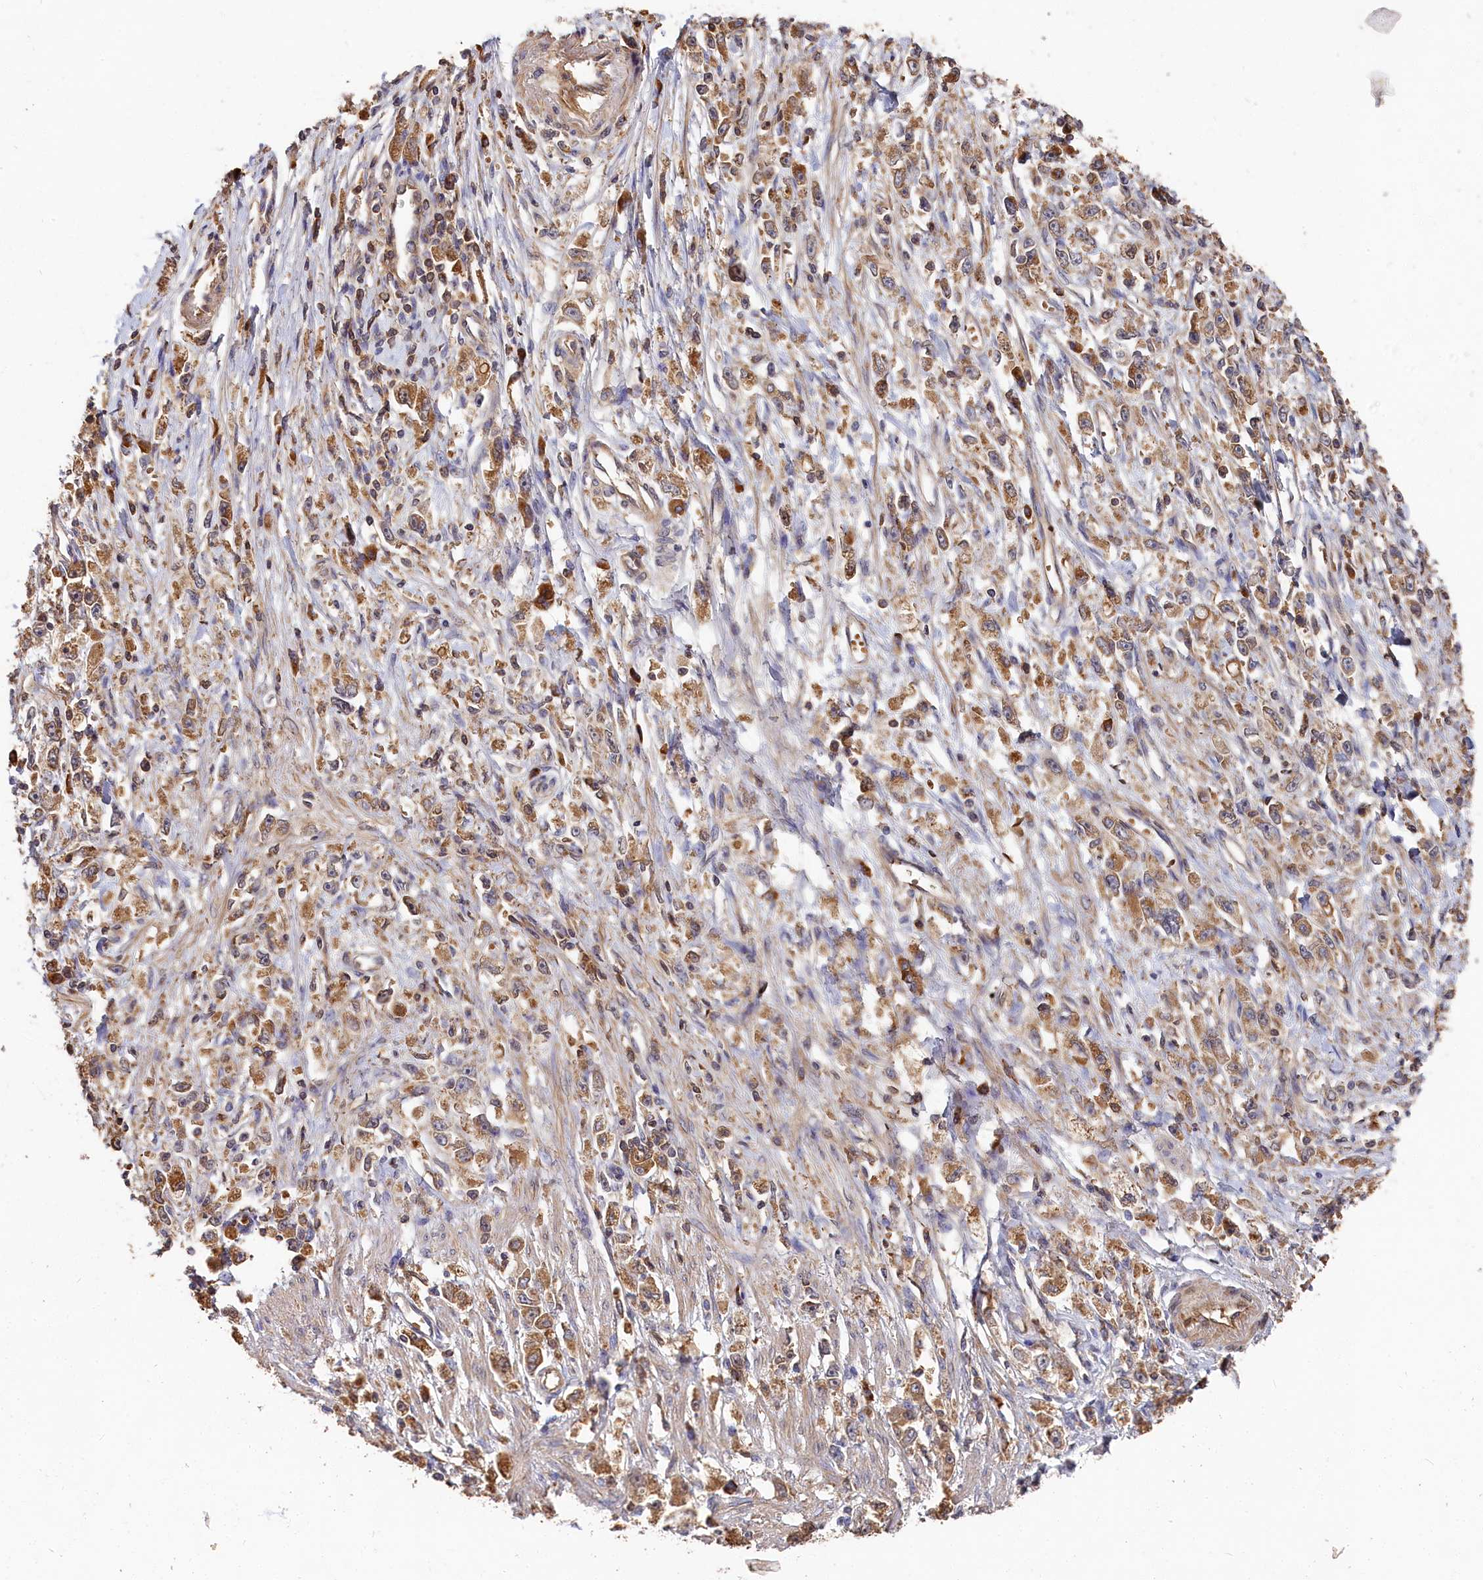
{"staining": {"intensity": "weak", "quantity": ">75%", "location": "cytoplasmic/membranous"}, "tissue": "stomach cancer", "cell_type": "Tumor cells", "image_type": "cancer", "snomed": [{"axis": "morphology", "description": "Adenocarcinoma, NOS"}, {"axis": "topography", "description": "Stomach"}], "caption": "Protein analysis of stomach cancer tissue exhibits weak cytoplasmic/membranous staining in about >75% of tumor cells. (DAB (3,3'-diaminobenzidine) IHC with brightfield microscopy, high magnification).", "gene": "DHRS11", "patient": {"sex": "female", "age": 59}}